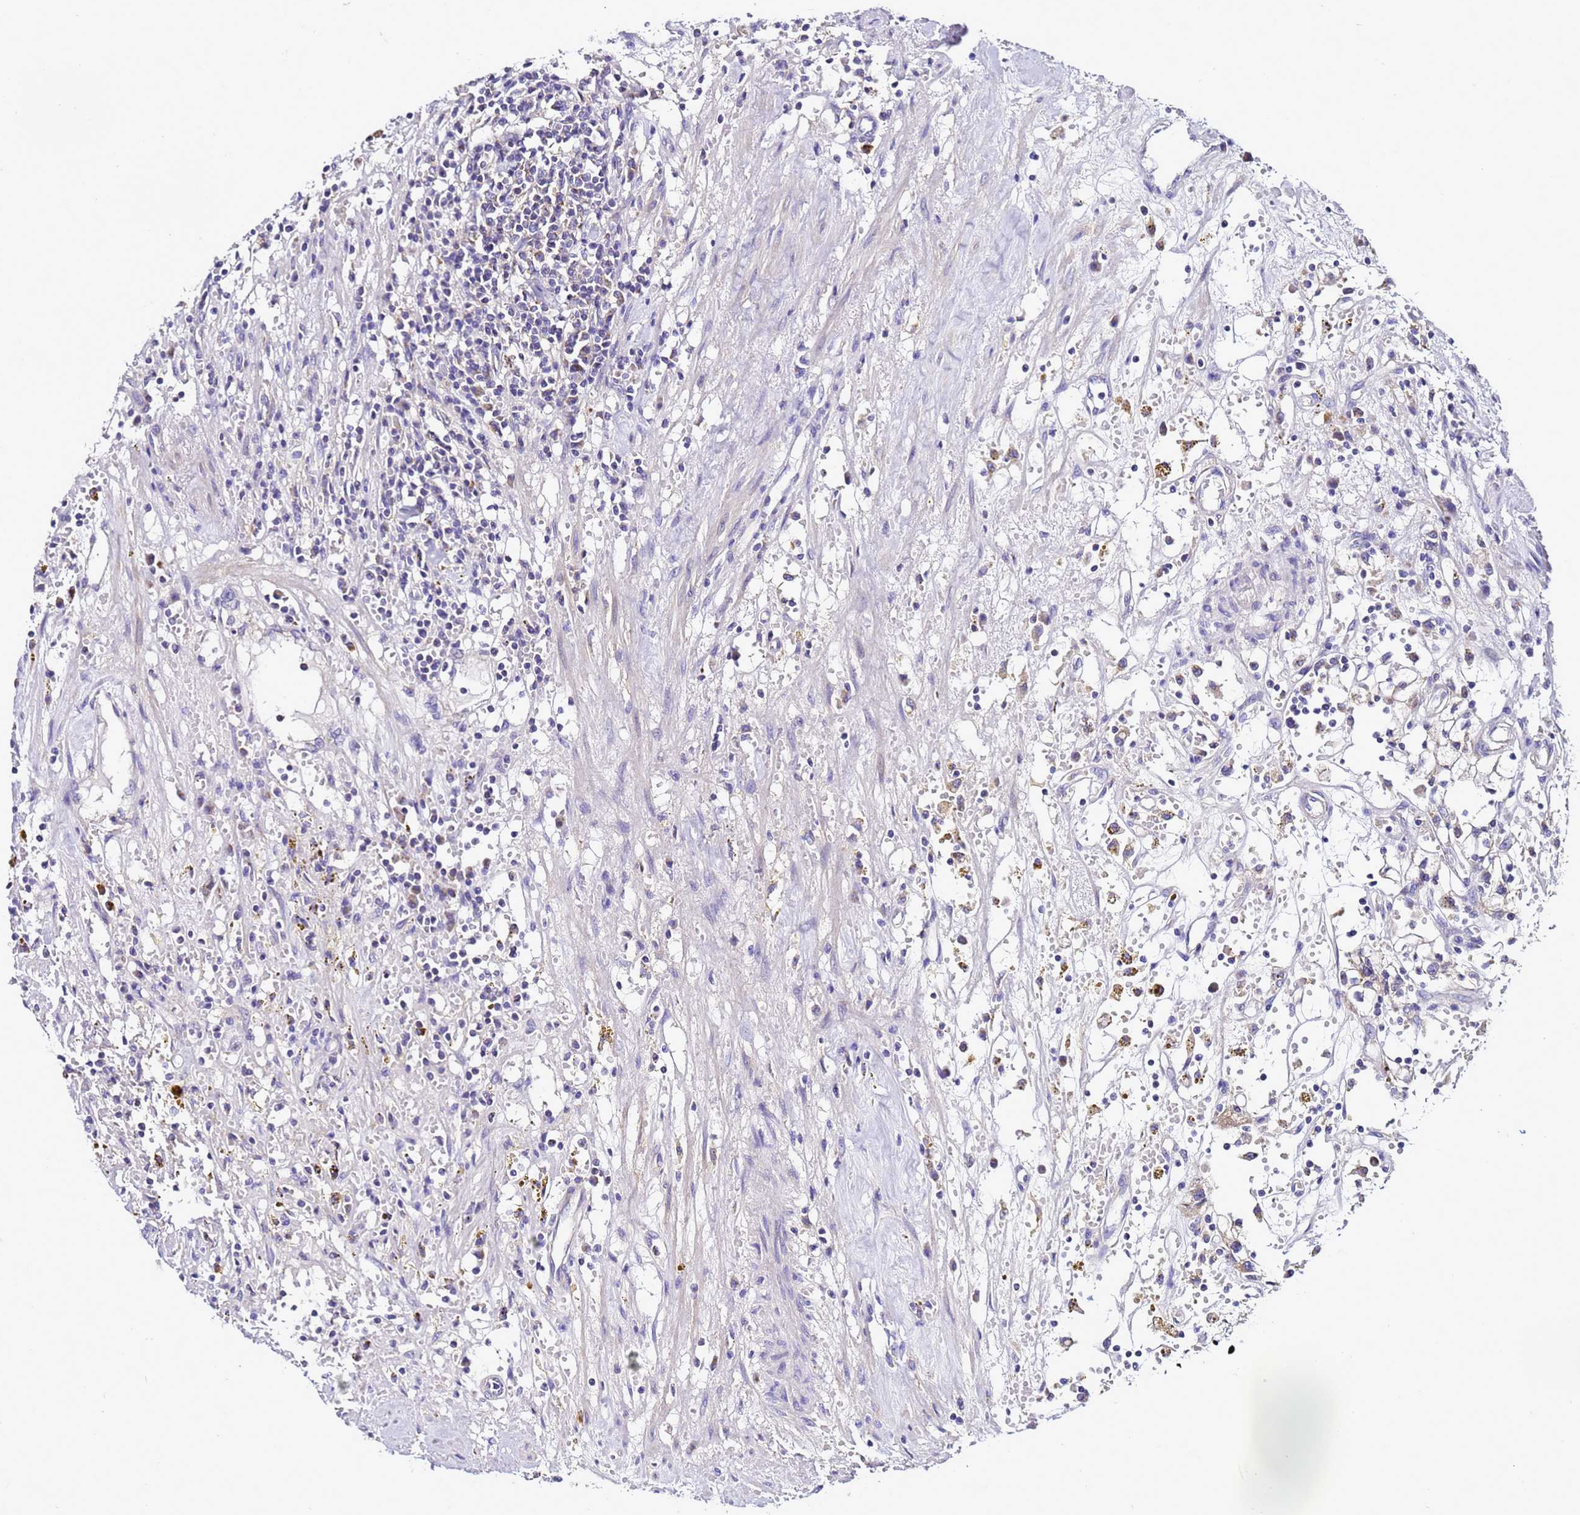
{"staining": {"intensity": "moderate", "quantity": "<25%", "location": "cytoplasmic/membranous"}, "tissue": "renal cancer", "cell_type": "Tumor cells", "image_type": "cancer", "snomed": [{"axis": "morphology", "description": "Adenocarcinoma, NOS"}, {"axis": "topography", "description": "Kidney"}], "caption": "Brown immunohistochemical staining in adenocarcinoma (renal) reveals moderate cytoplasmic/membranous positivity in about <25% of tumor cells.", "gene": "HIGD2A", "patient": {"sex": "male", "age": 56}}